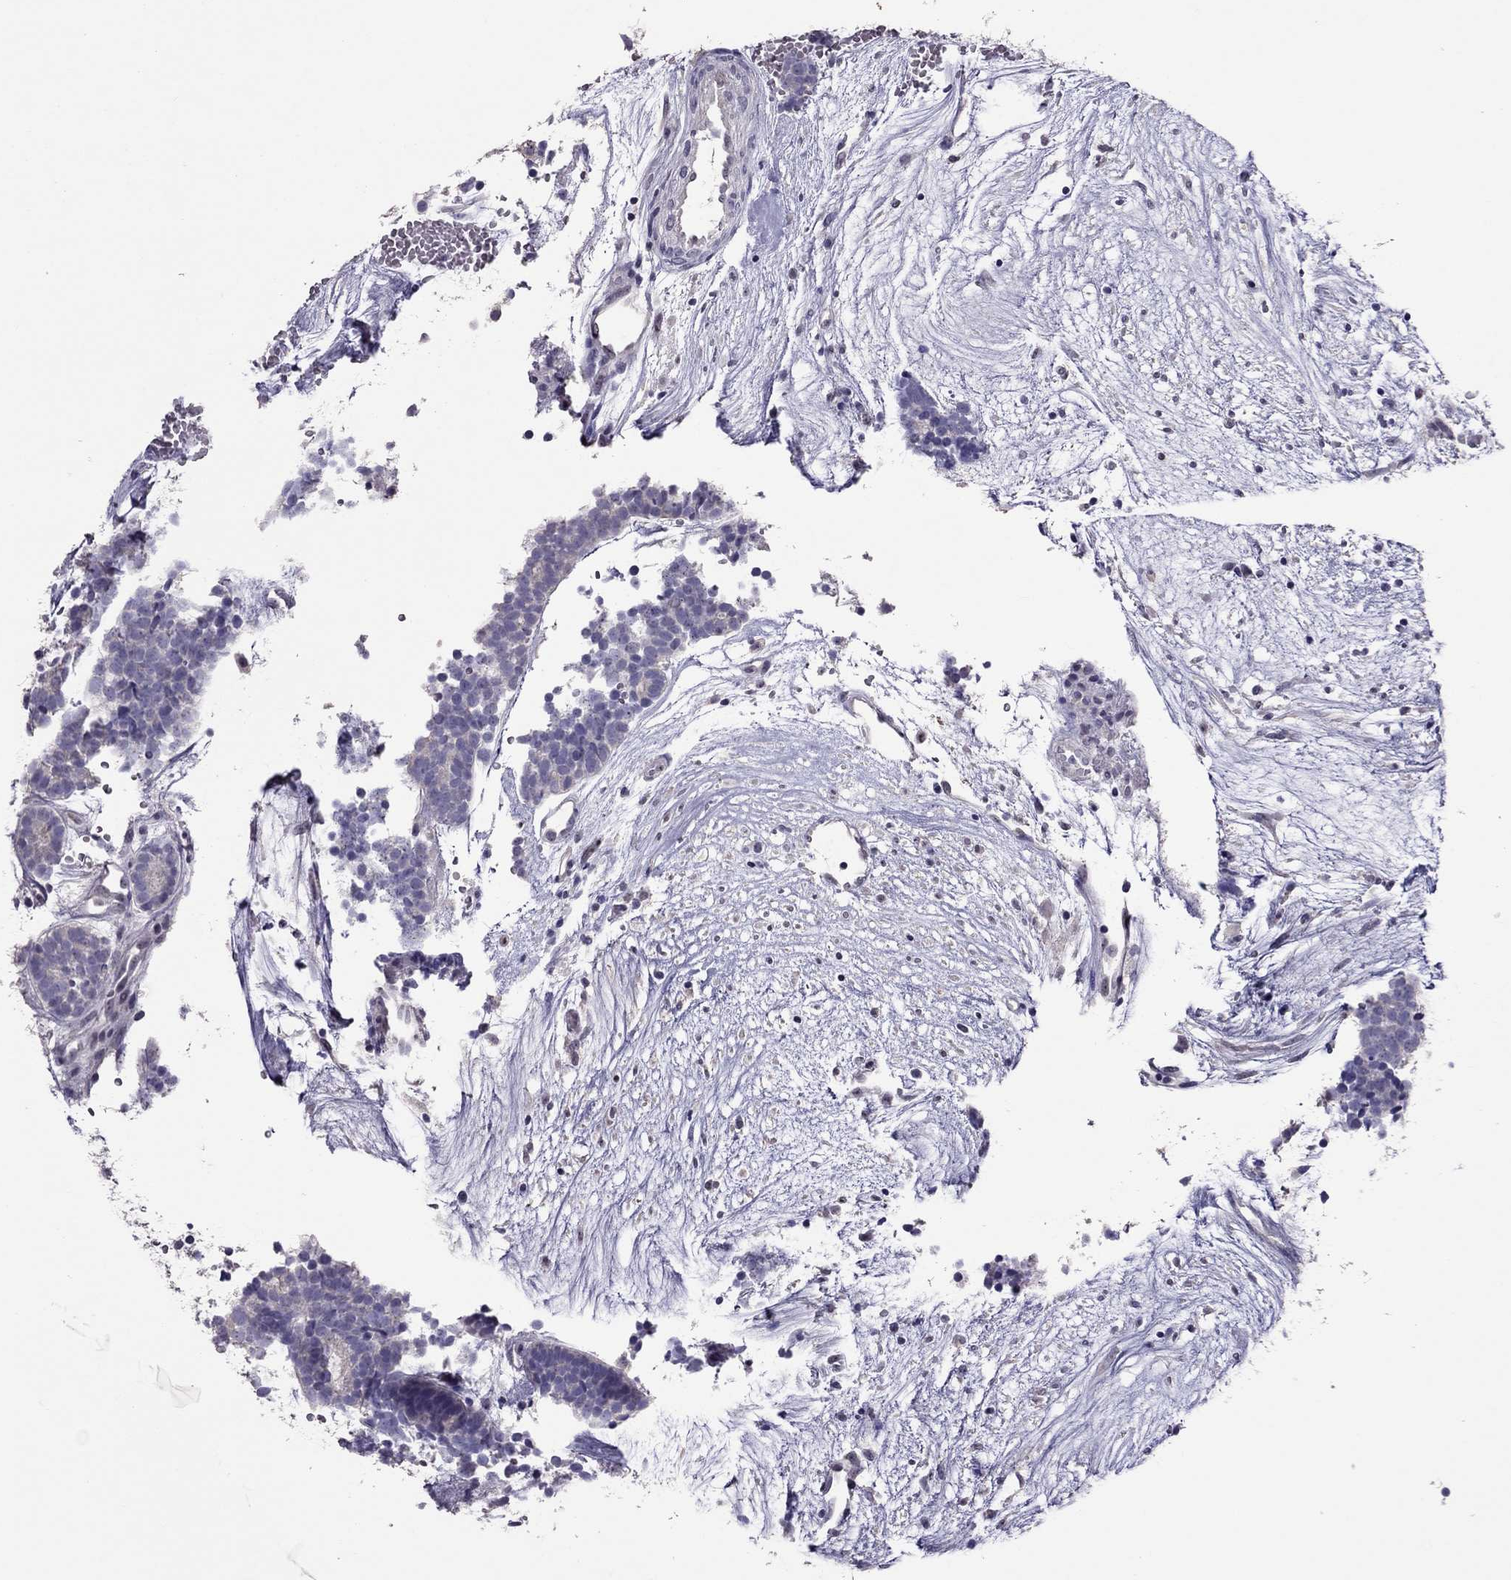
{"staining": {"intensity": "negative", "quantity": "none", "location": "none"}, "tissue": "head and neck cancer", "cell_type": "Tumor cells", "image_type": "cancer", "snomed": [{"axis": "morphology", "description": "Adenocarcinoma, NOS"}, {"axis": "topography", "description": "Head-Neck"}], "caption": "Adenocarcinoma (head and neck) was stained to show a protein in brown. There is no significant staining in tumor cells. Nuclei are stained in blue.", "gene": "LRRC46", "patient": {"sex": "female", "age": 81}}